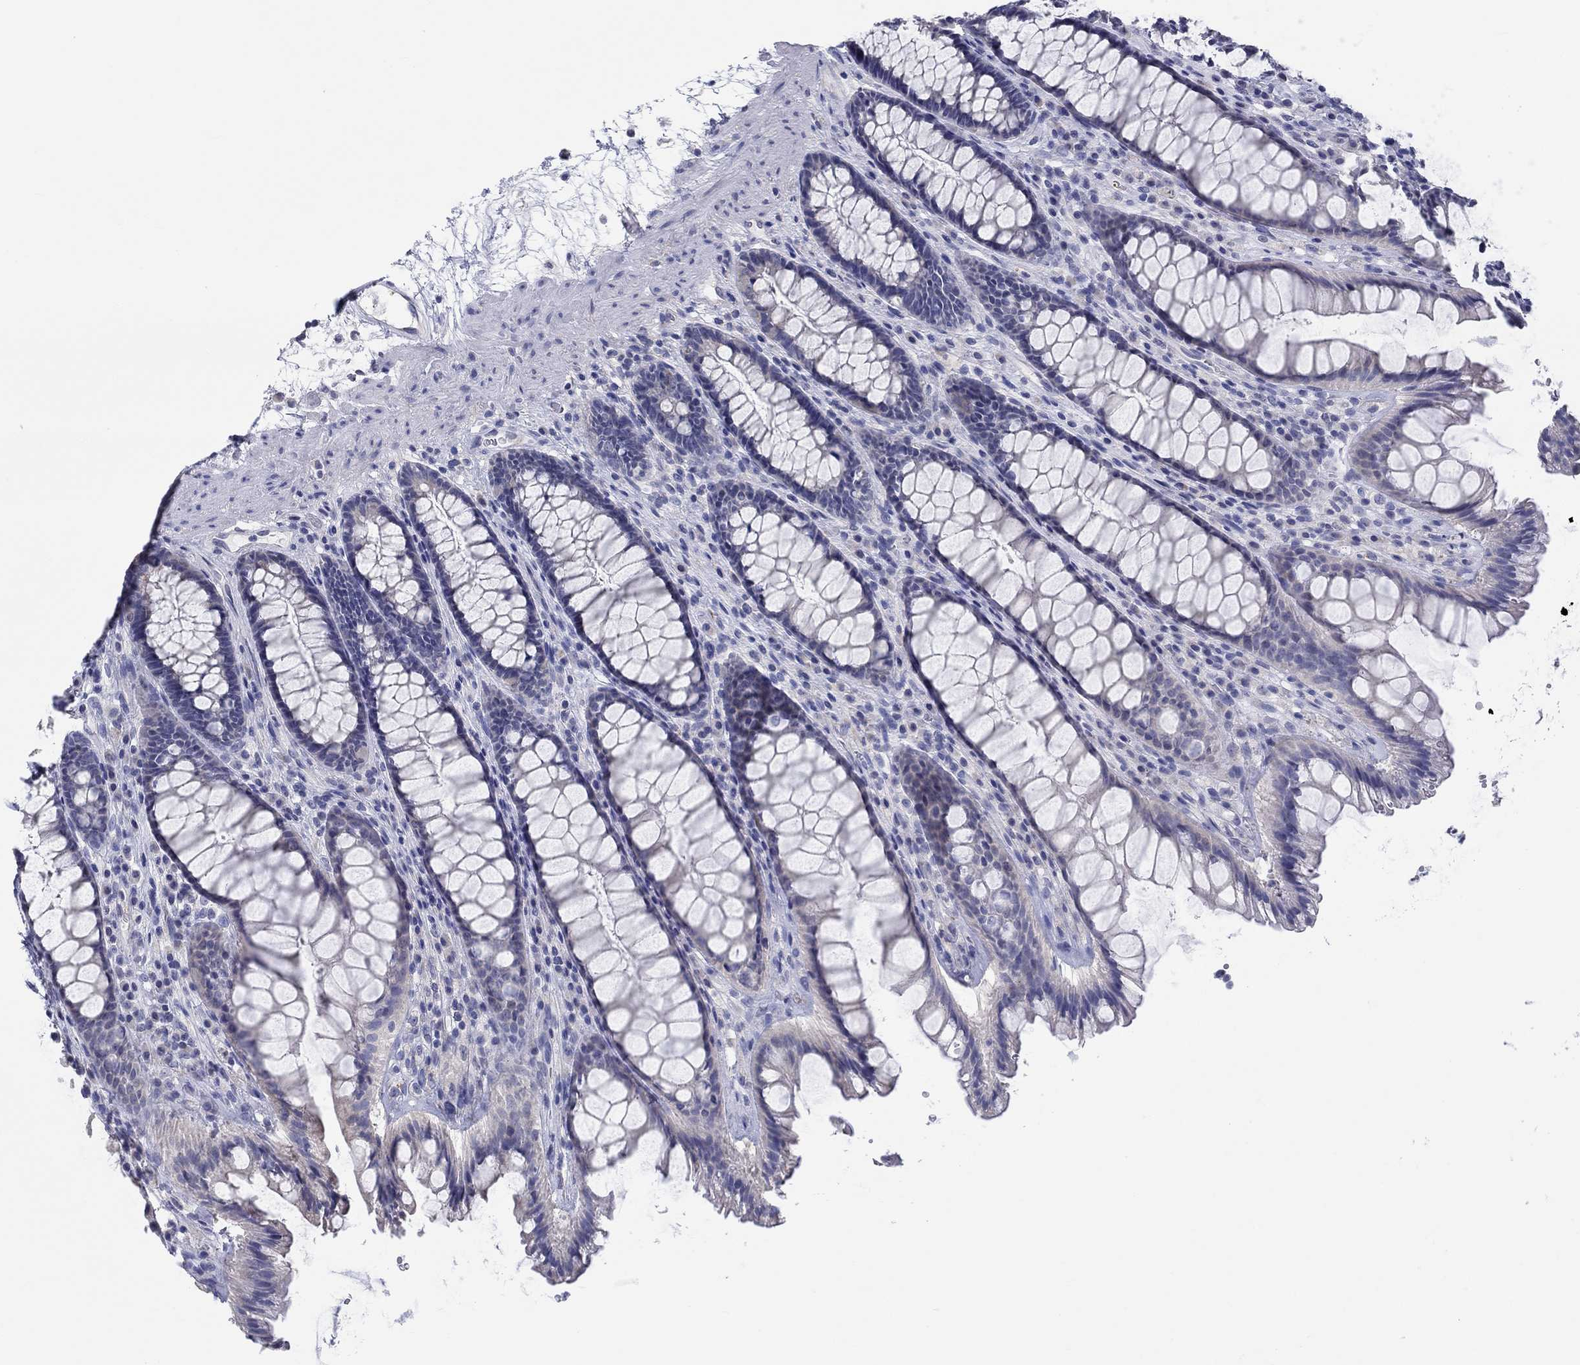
{"staining": {"intensity": "negative", "quantity": "none", "location": "none"}, "tissue": "rectum", "cell_type": "Glandular cells", "image_type": "normal", "snomed": [{"axis": "morphology", "description": "Normal tissue, NOS"}, {"axis": "topography", "description": "Rectum"}], "caption": "DAB (3,3'-diaminobenzidine) immunohistochemical staining of benign human rectum reveals no significant staining in glandular cells.", "gene": "LRRC4C", "patient": {"sex": "male", "age": 72}}